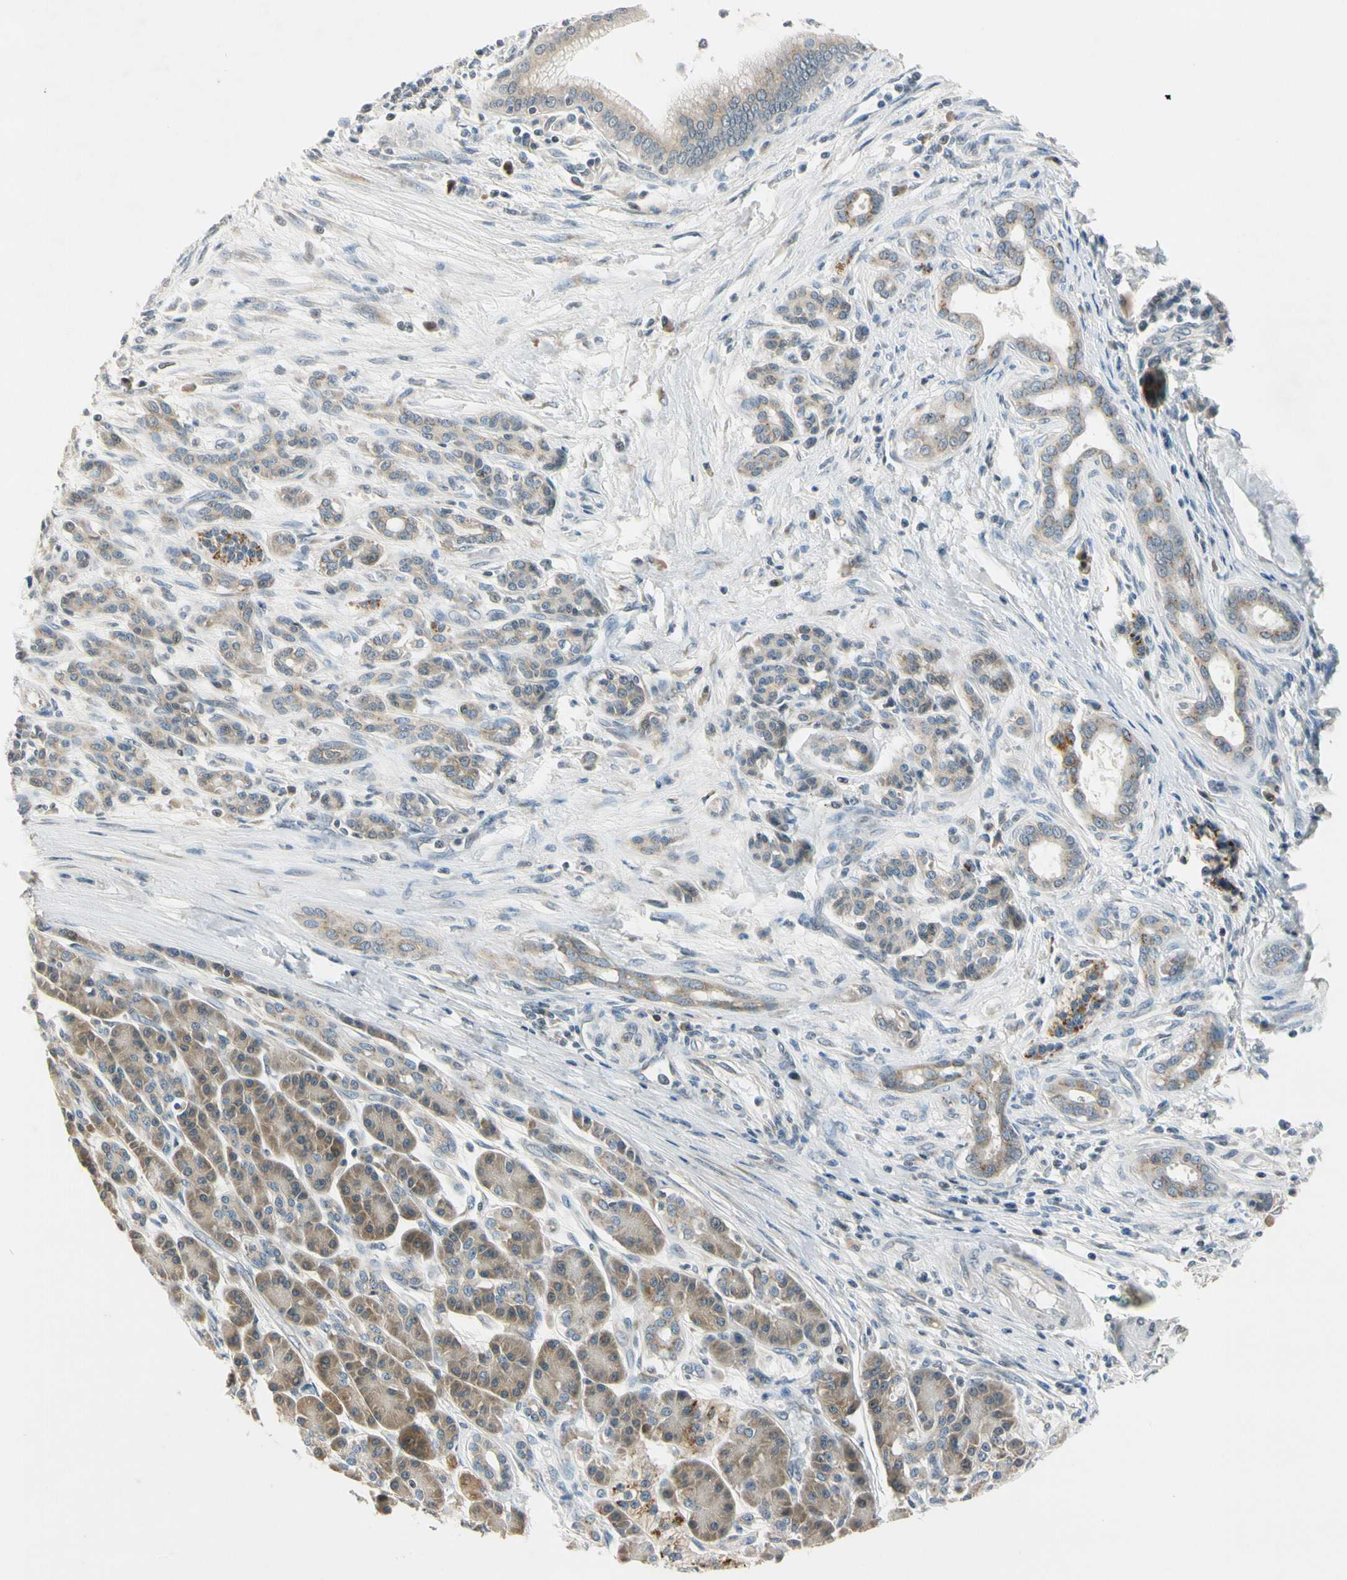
{"staining": {"intensity": "moderate", "quantity": ">75%", "location": "cytoplasmic/membranous"}, "tissue": "pancreatic cancer", "cell_type": "Tumor cells", "image_type": "cancer", "snomed": [{"axis": "morphology", "description": "Adenocarcinoma, NOS"}, {"axis": "topography", "description": "Pancreas"}], "caption": "Adenocarcinoma (pancreatic) was stained to show a protein in brown. There is medium levels of moderate cytoplasmic/membranous staining in about >75% of tumor cells. Nuclei are stained in blue.", "gene": "RPS6KB2", "patient": {"sex": "male", "age": 59}}